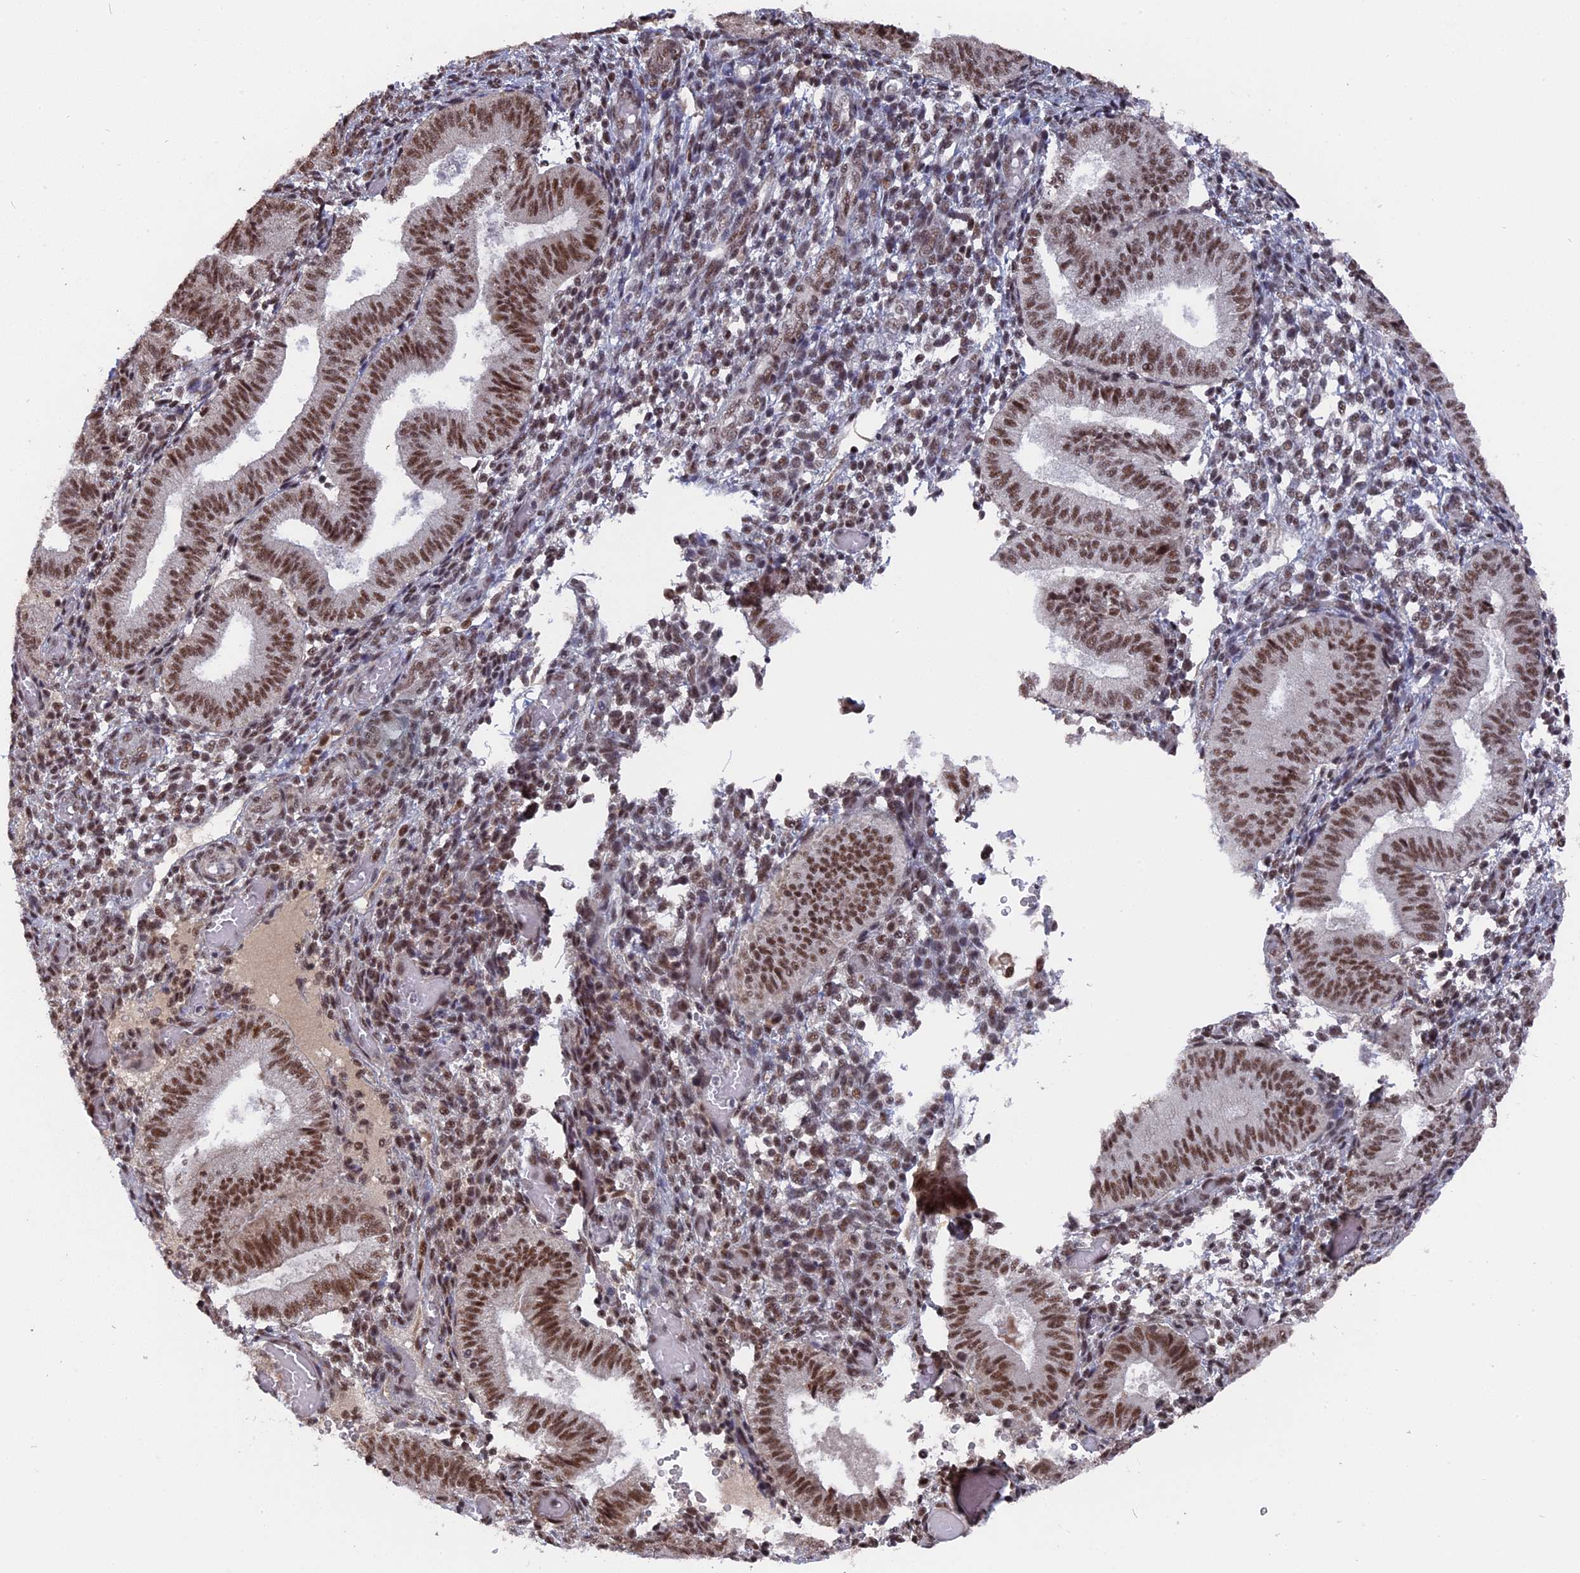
{"staining": {"intensity": "moderate", "quantity": "25%-75%", "location": "nuclear"}, "tissue": "endometrium", "cell_type": "Cells in endometrial stroma", "image_type": "normal", "snomed": [{"axis": "morphology", "description": "Normal tissue, NOS"}, {"axis": "topography", "description": "Endometrium"}], "caption": "Moderate nuclear protein expression is identified in approximately 25%-75% of cells in endometrial stroma in endometrium.", "gene": "SF3A2", "patient": {"sex": "female", "age": 34}}